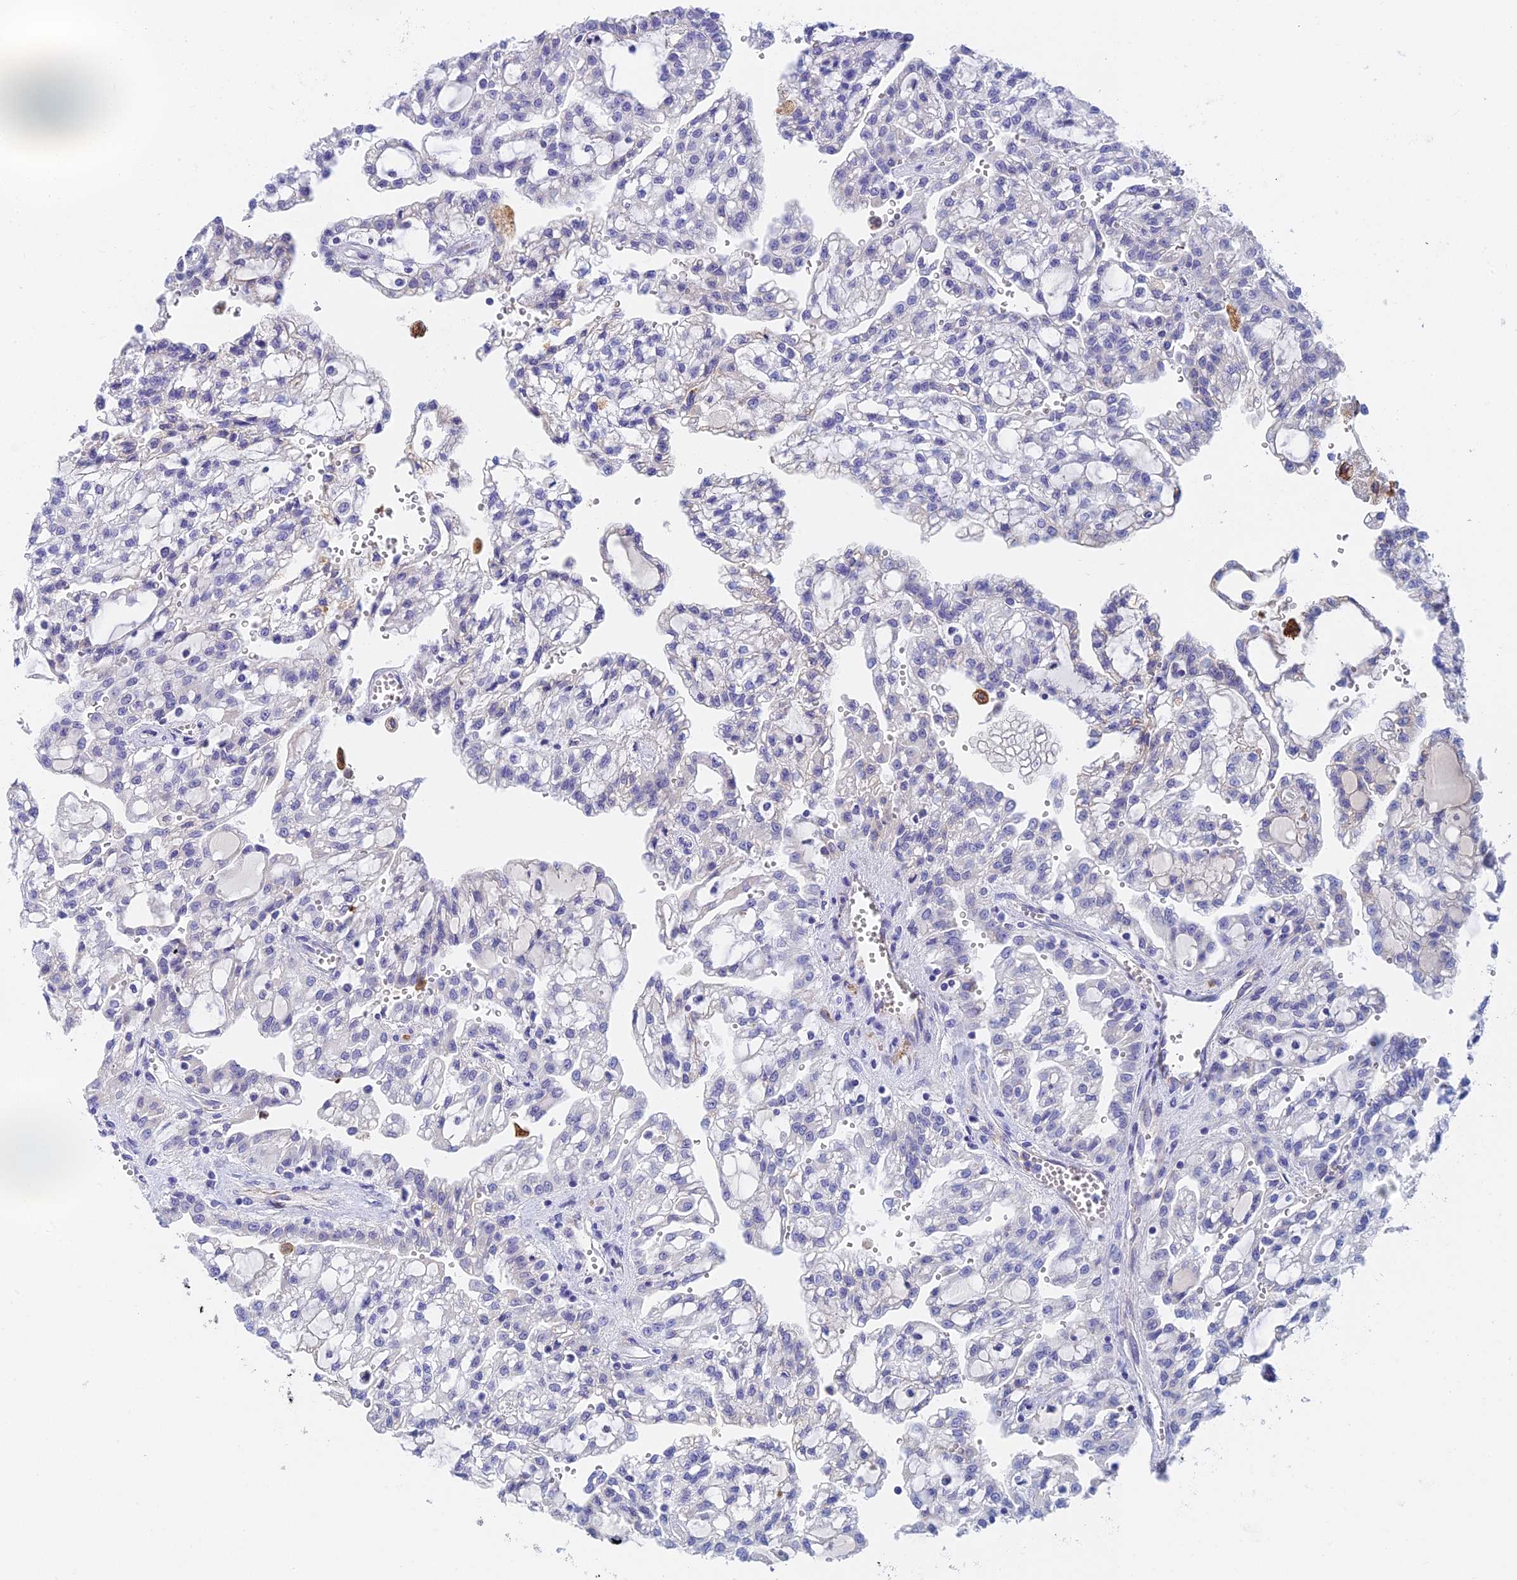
{"staining": {"intensity": "weak", "quantity": "<25%", "location": "cytoplasmic/membranous"}, "tissue": "renal cancer", "cell_type": "Tumor cells", "image_type": "cancer", "snomed": [{"axis": "morphology", "description": "Adenocarcinoma, NOS"}, {"axis": "topography", "description": "Kidney"}], "caption": "Renal cancer (adenocarcinoma) stained for a protein using IHC exhibits no expression tumor cells.", "gene": "ADAMTS13", "patient": {"sex": "male", "age": 63}}